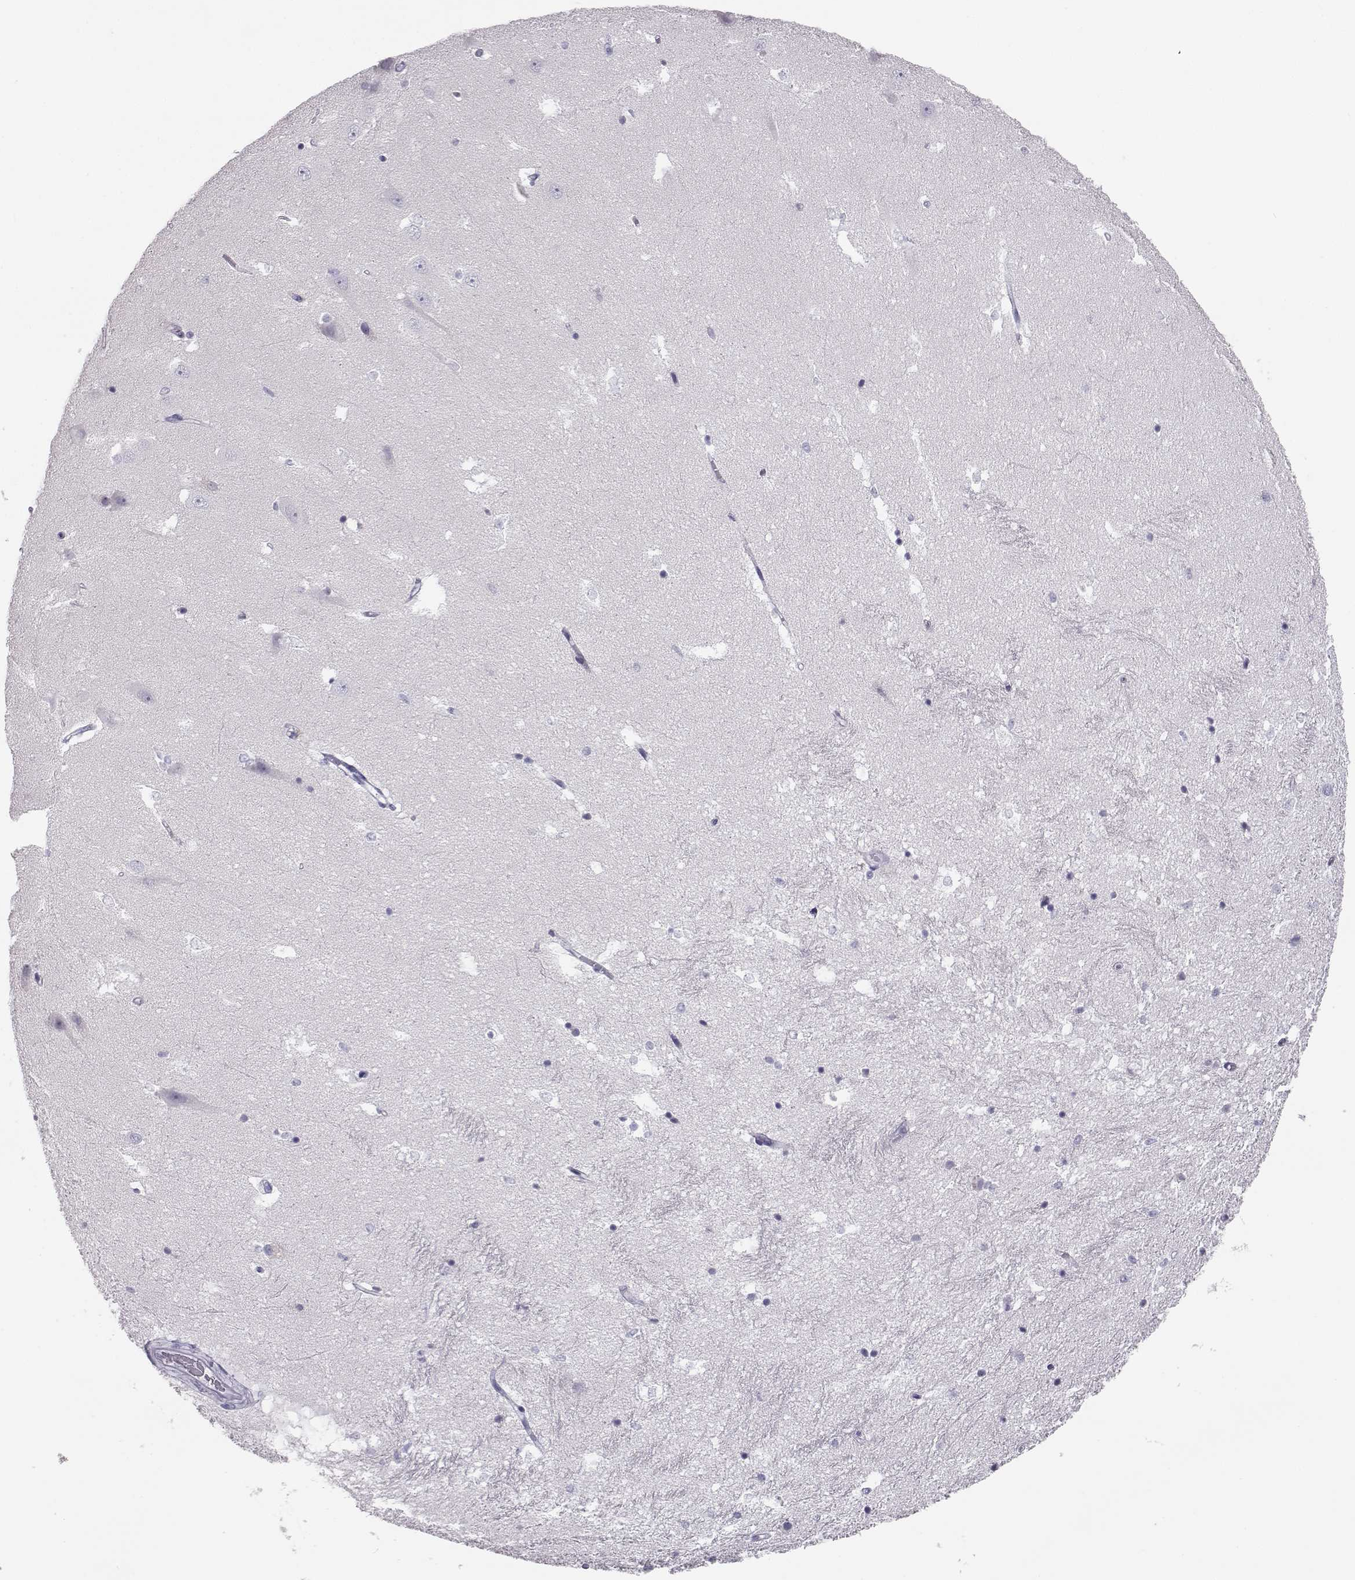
{"staining": {"intensity": "negative", "quantity": "none", "location": "none"}, "tissue": "hippocampus", "cell_type": "Glial cells", "image_type": "normal", "snomed": [{"axis": "morphology", "description": "Normal tissue, NOS"}, {"axis": "topography", "description": "Hippocampus"}], "caption": "This histopathology image is of unremarkable hippocampus stained with IHC to label a protein in brown with the nuclei are counter-stained blue. There is no expression in glial cells. (DAB (3,3'-diaminobenzidine) immunohistochemistry with hematoxylin counter stain).", "gene": "ITLN1", "patient": {"sex": "male", "age": 44}}